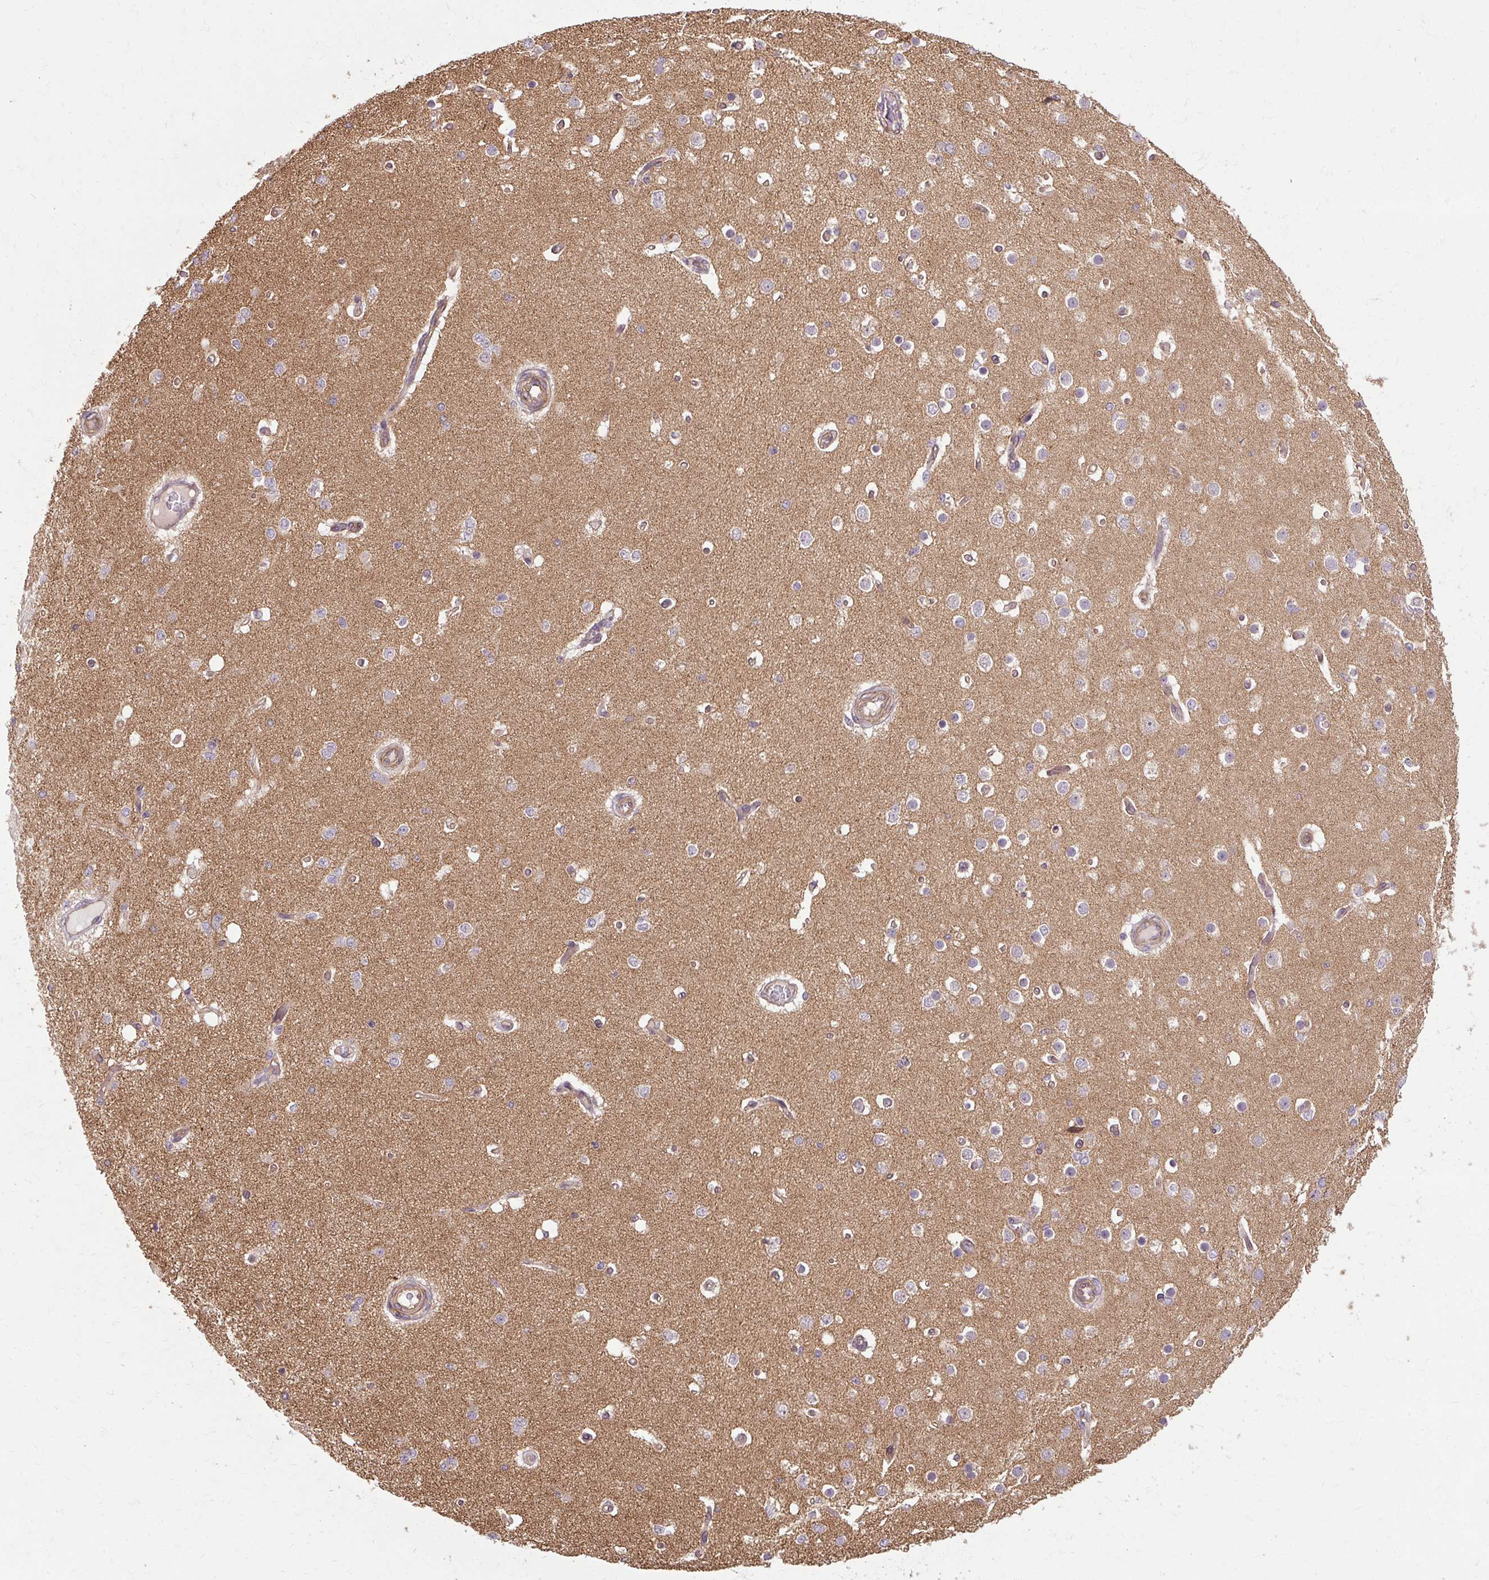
{"staining": {"intensity": "weak", "quantity": ">75%", "location": "cytoplasmic/membranous"}, "tissue": "cerebral cortex", "cell_type": "Endothelial cells", "image_type": "normal", "snomed": [{"axis": "morphology", "description": "Normal tissue, NOS"}, {"axis": "morphology", "description": "Inflammation, NOS"}, {"axis": "topography", "description": "Cerebral cortex"}], "caption": "Protein expression analysis of normal cerebral cortex displays weak cytoplasmic/membranous expression in about >75% of endothelial cells.", "gene": "FLRT1", "patient": {"sex": "male", "age": 6}}